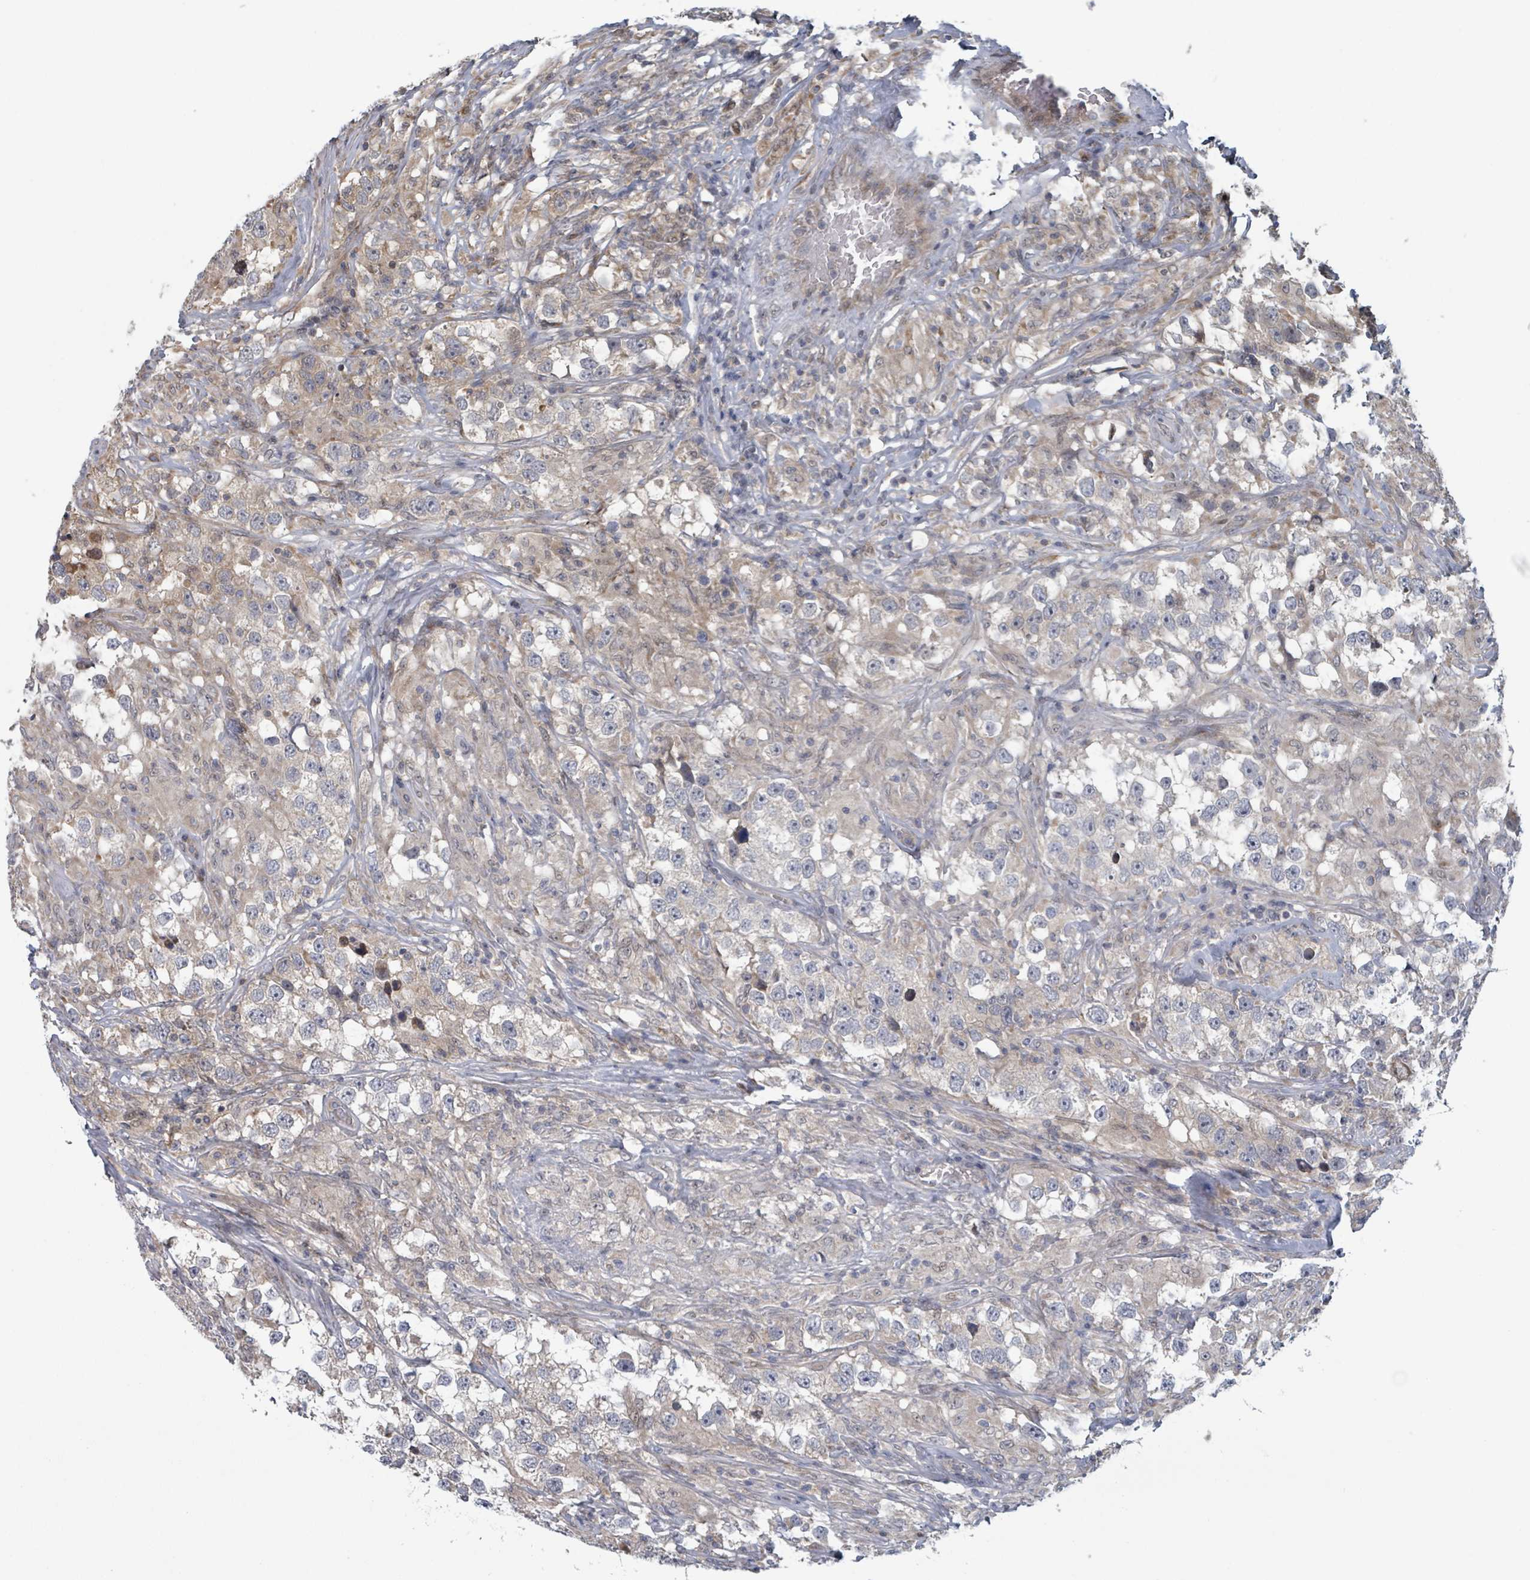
{"staining": {"intensity": "weak", "quantity": "<25%", "location": "cytoplasmic/membranous"}, "tissue": "testis cancer", "cell_type": "Tumor cells", "image_type": "cancer", "snomed": [{"axis": "morphology", "description": "Seminoma, NOS"}, {"axis": "topography", "description": "Testis"}], "caption": "Tumor cells show no significant protein expression in testis cancer.", "gene": "HIVEP1", "patient": {"sex": "male", "age": 46}}